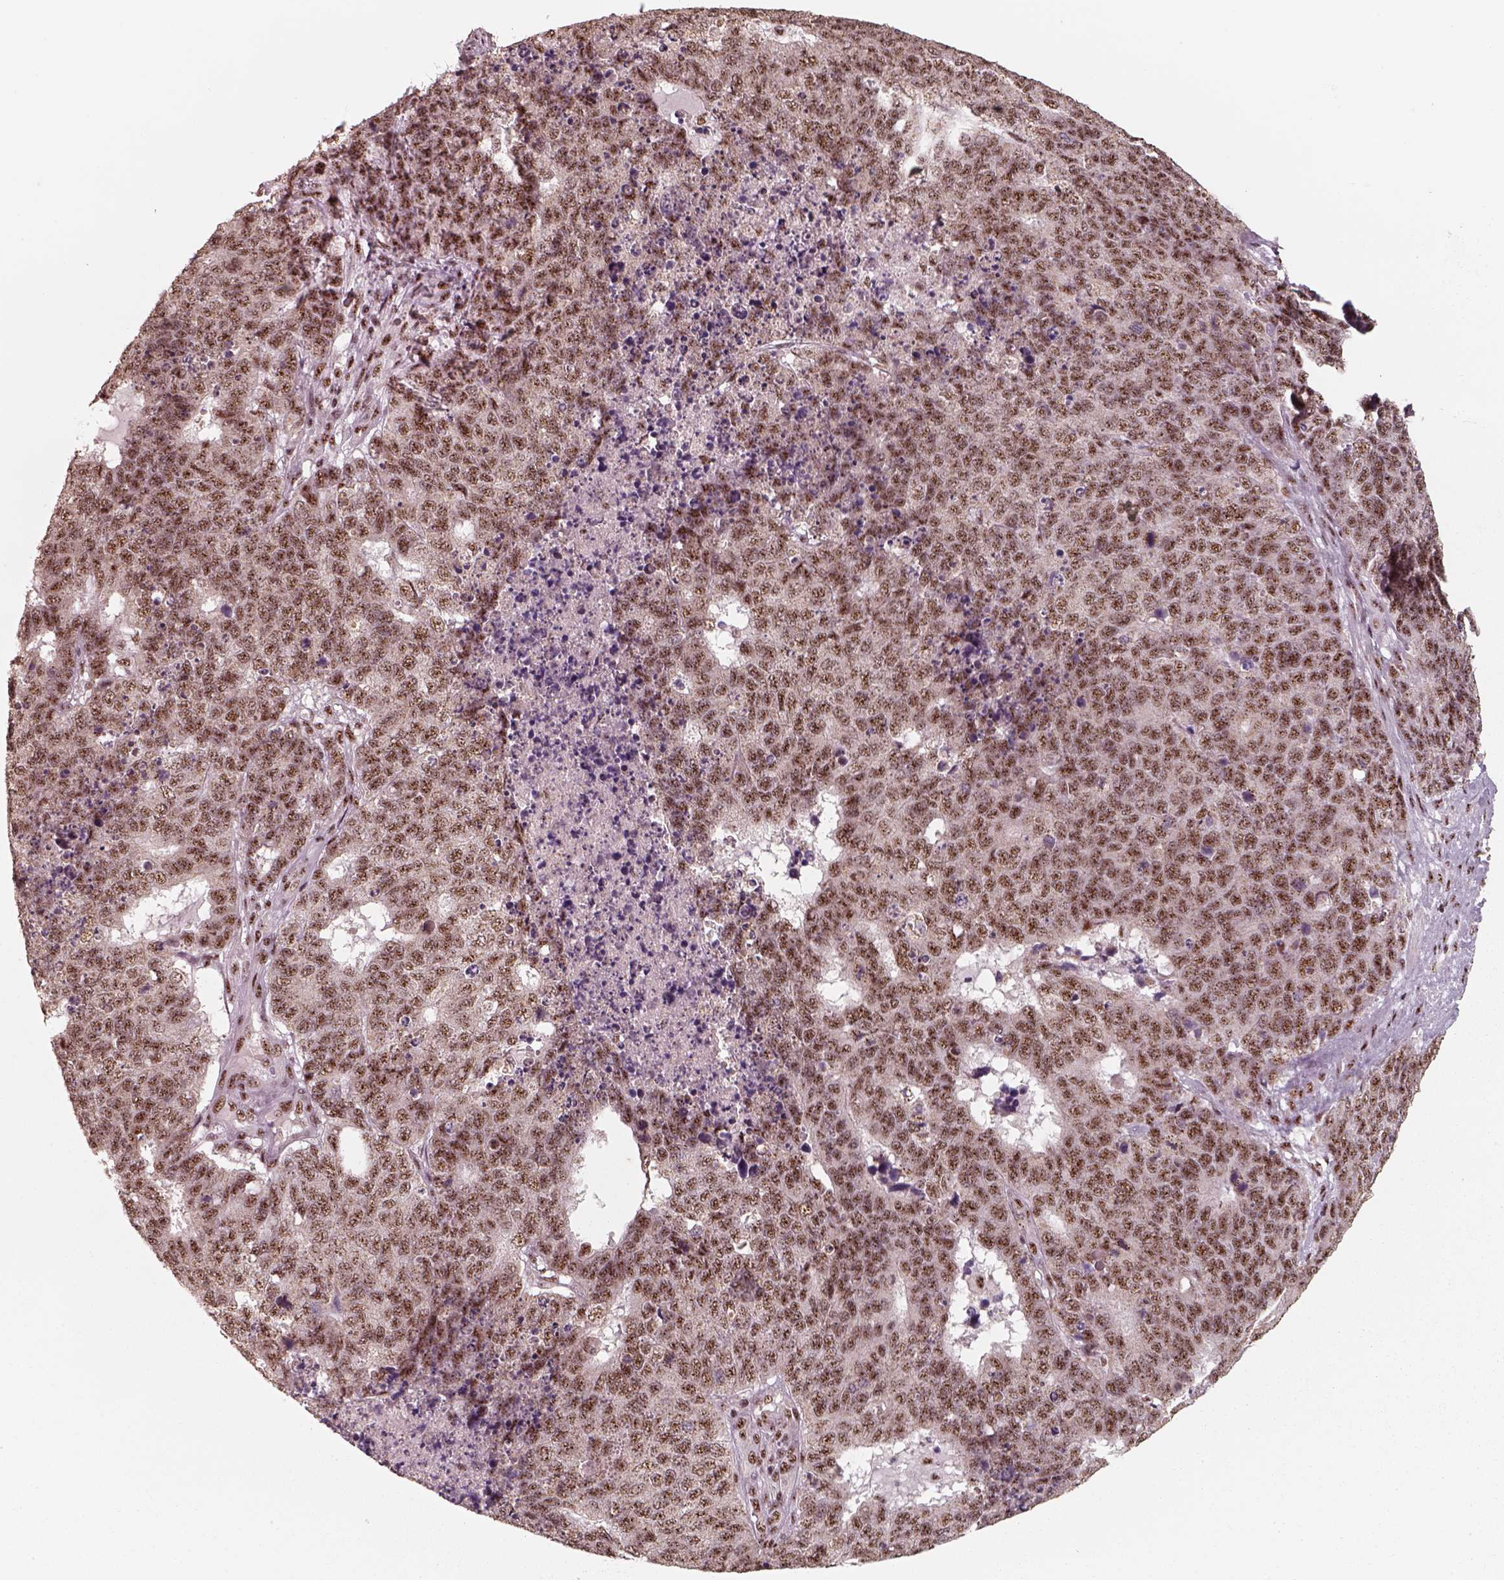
{"staining": {"intensity": "moderate", "quantity": ">75%", "location": "nuclear"}, "tissue": "cervical cancer", "cell_type": "Tumor cells", "image_type": "cancer", "snomed": [{"axis": "morphology", "description": "Squamous cell carcinoma, NOS"}, {"axis": "topography", "description": "Cervix"}], "caption": "Human cervical cancer (squamous cell carcinoma) stained with a protein marker reveals moderate staining in tumor cells.", "gene": "ATXN7L3", "patient": {"sex": "female", "age": 63}}